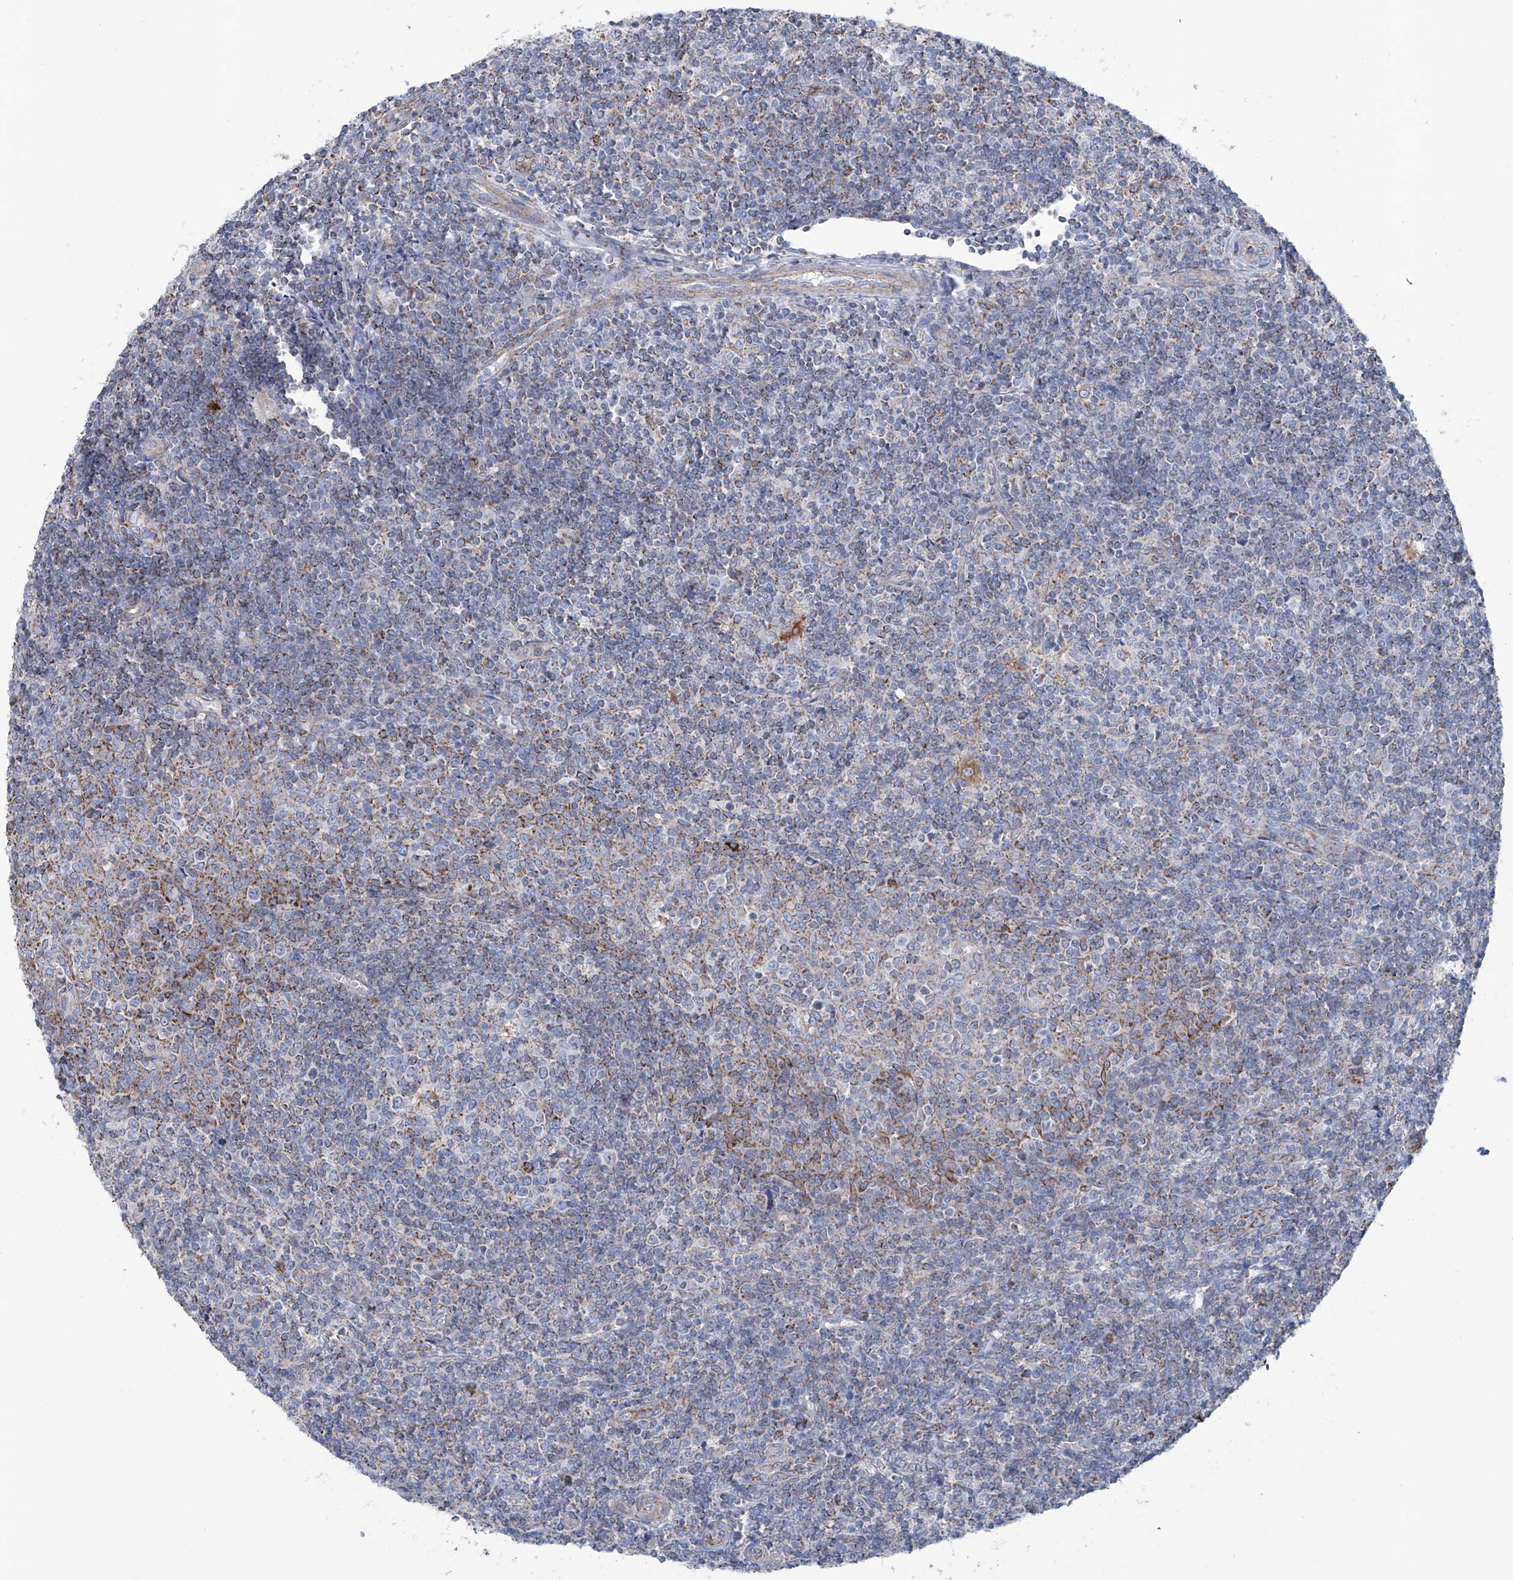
{"staining": {"intensity": "moderate", "quantity": "<25%", "location": "cytoplasmic/membranous"}, "tissue": "tonsil", "cell_type": "Germinal center cells", "image_type": "normal", "snomed": [{"axis": "morphology", "description": "Normal tissue, NOS"}, {"axis": "topography", "description": "Tonsil"}], "caption": "IHC of benign tonsil reveals low levels of moderate cytoplasmic/membranous positivity in about <25% of germinal center cells.", "gene": "ALDH6A1", "patient": {"sex": "female", "age": 19}}